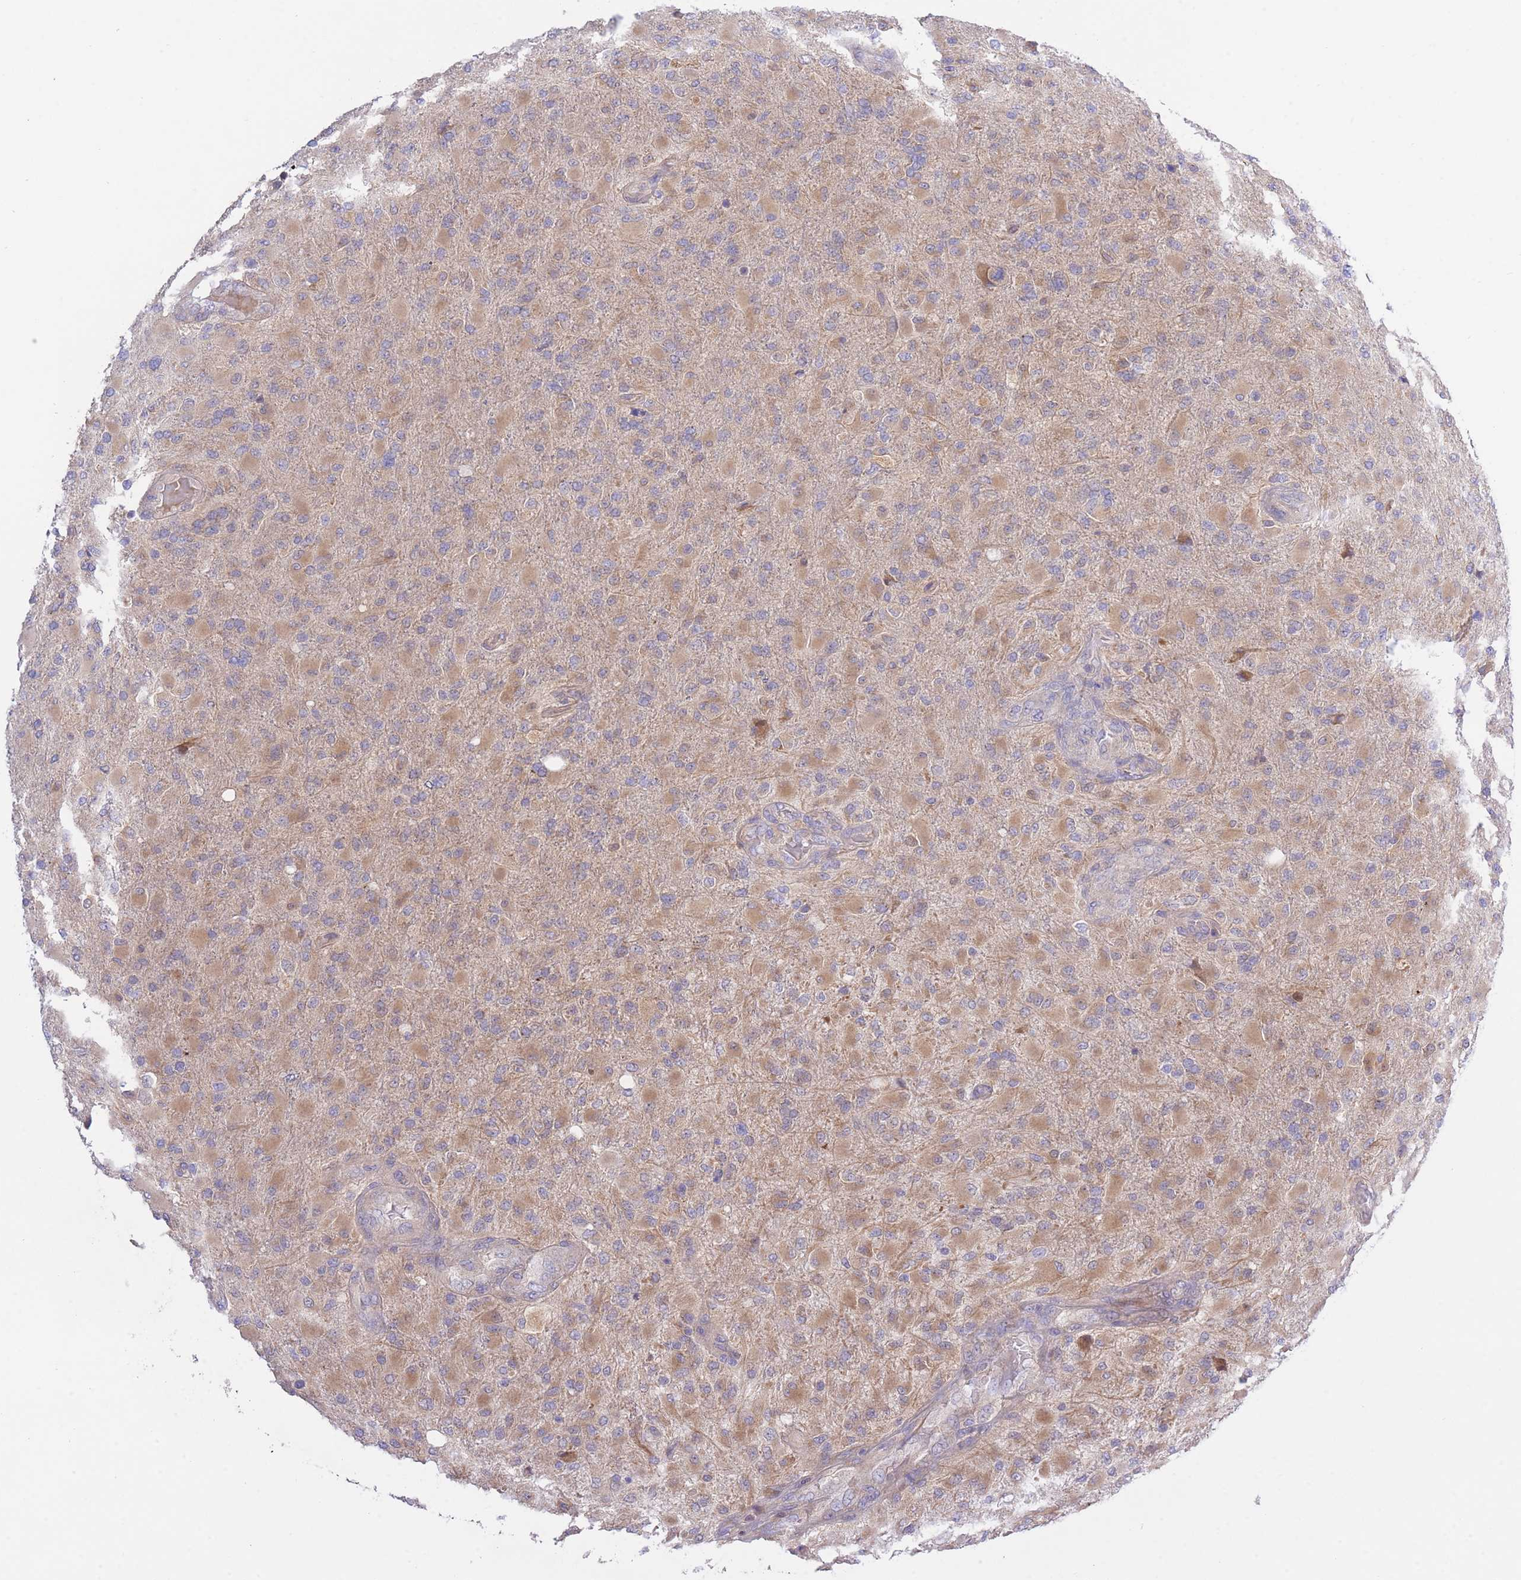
{"staining": {"intensity": "moderate", "quantity": ">75%", "location": "cytoplasmic/membranous"}, "tissue": "glioma", "cell_type": "Tumor cells", "image_type": "cancer", "snomed": [{"axis": "morphology", "description": "Glioma, malignant, Low grade"}, {"axis": "topography", "description": "Brain"}], "caption": "Glioma tissue demonstrates moderate cytoplasmic/membranous staining in approximately >75% of tumor cells, visualized by immunohistochemistry. The protein is stained brown, and the nuclei are stained in blue (DAB IHC with brightfield microscopy, high magnification).", "gene": "CHAC1", "patient": {"sex": "male", "age": 65}}